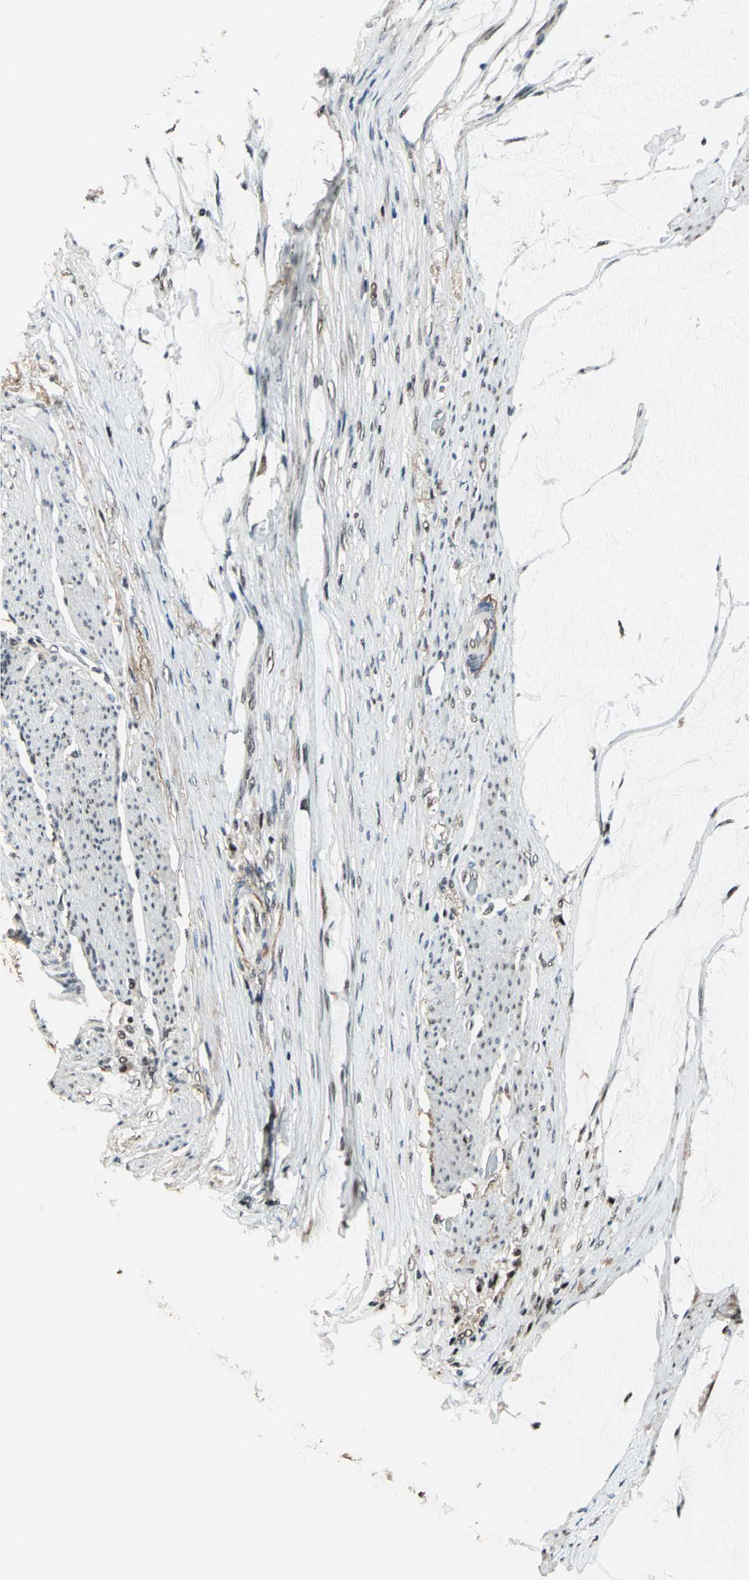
{"staining": {"intensity": "moderate", "quantity": "25%-75%", "location": "nuclear"}, "tissue": "colorectal cancer", "cell_type": "Tumor cells", "image_type": "cancer", "snomed": [{"axis": "morphology", "description": "Normal tissue, NOS"}, {"axis": "morphology", "description": "Adenocarcinoma, NOS"}, {"axis": "topography", "description": "Rectum"}, {"axis": "topography", "description": "Peripheral nerve tissue"}], "caption": "Protein staining shows moderate nuclear staining in about 25%-75% of tumor cells in adenocarcinoma (colorectal).", "gene": "MIS18BP1", "patient": {"sex": "female", "age": 77}}